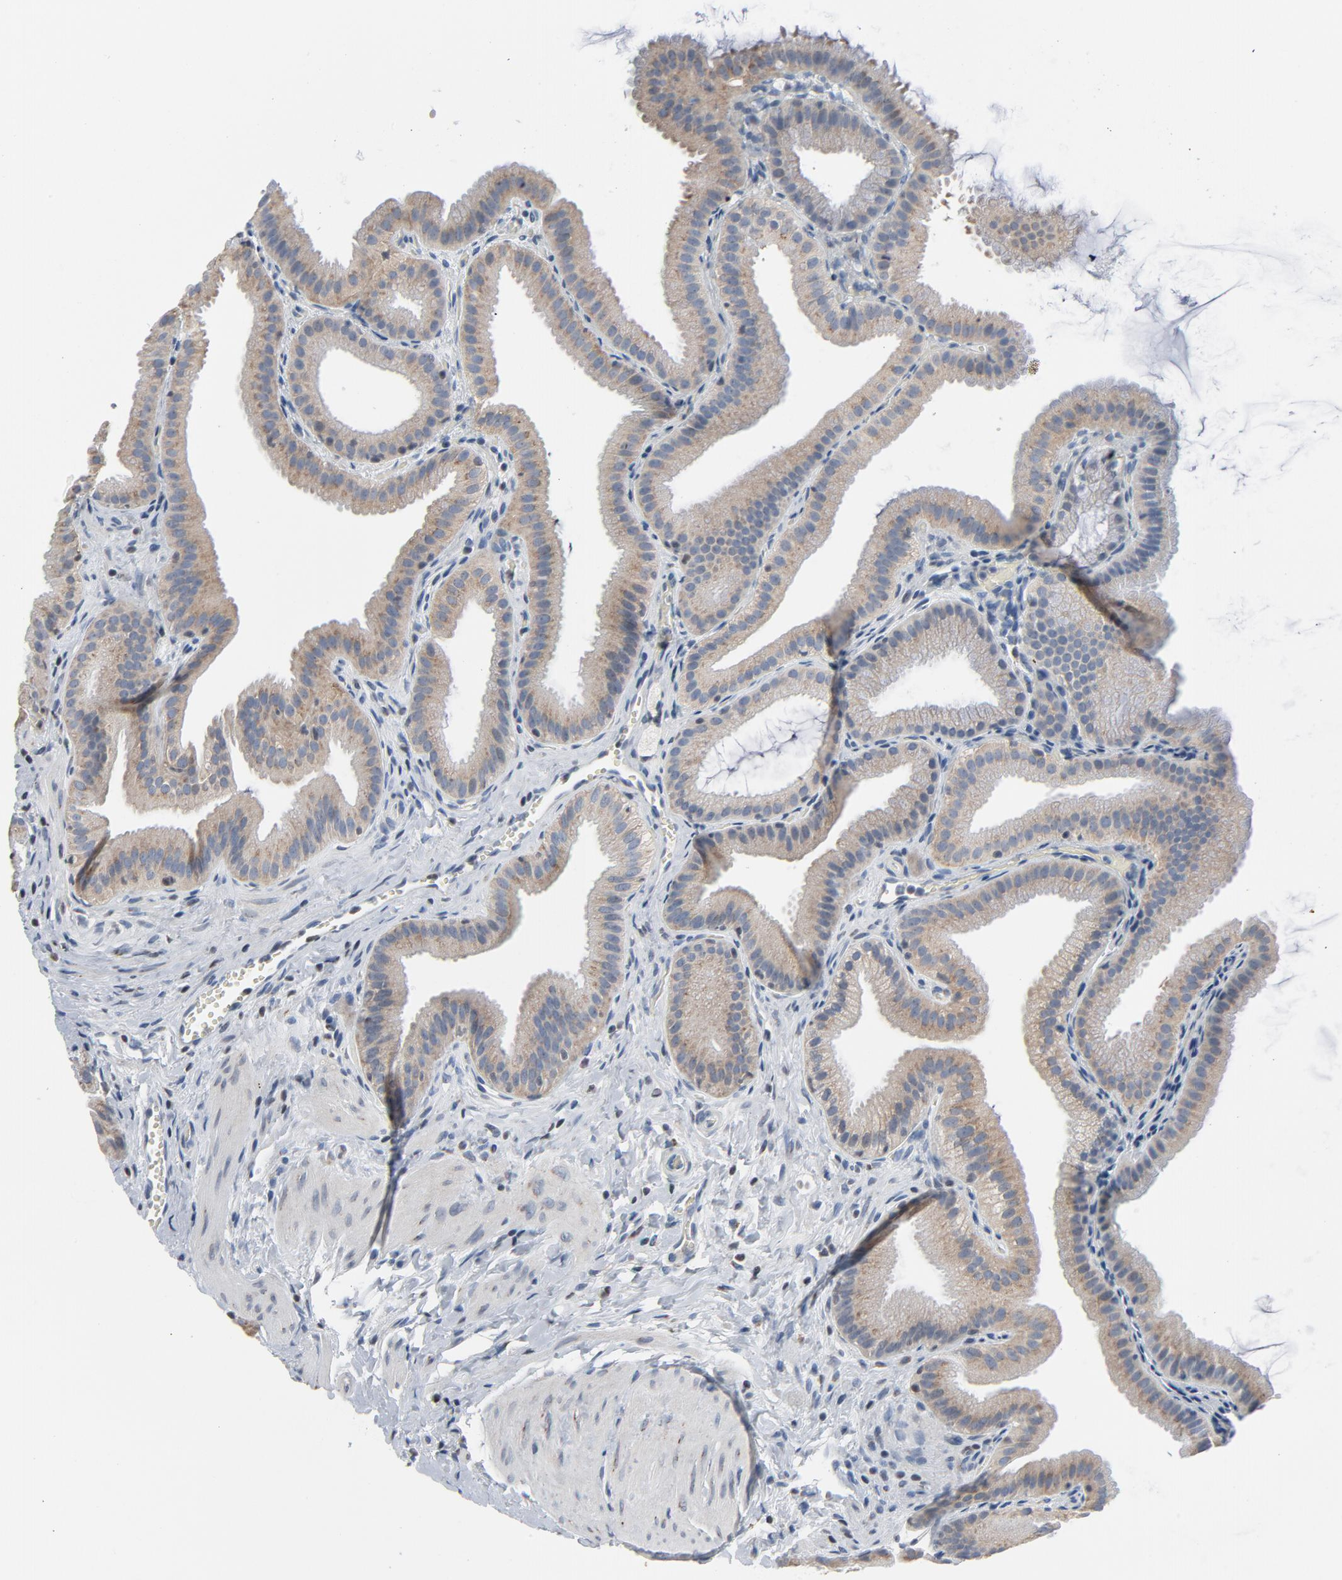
{"staining": {"intensity": "moderate", "quantity": ">75%", "location": "cytoplasmic/membranous"}, "tissue": "gallbladder", "cell_type": "Glandular cells", "image_type": "normal", "snomed": [{"axis": "morphology", "description": "Normal tissue, NOS"}, {"axis": "topography", "description": "Gallbladder"}], "caption": "IHC micrograph of unremarkable gallbladder: human gallbladder stained using immunohistochemistry reveals medium levels of moderate protein expression localized specifically in the cytoplasmic/membranous of glandular cells, appearing as a cytoplasmic/membranous brown color.", "gene": "YIPF6", "patient": {"sex": "female", "age": 63}}